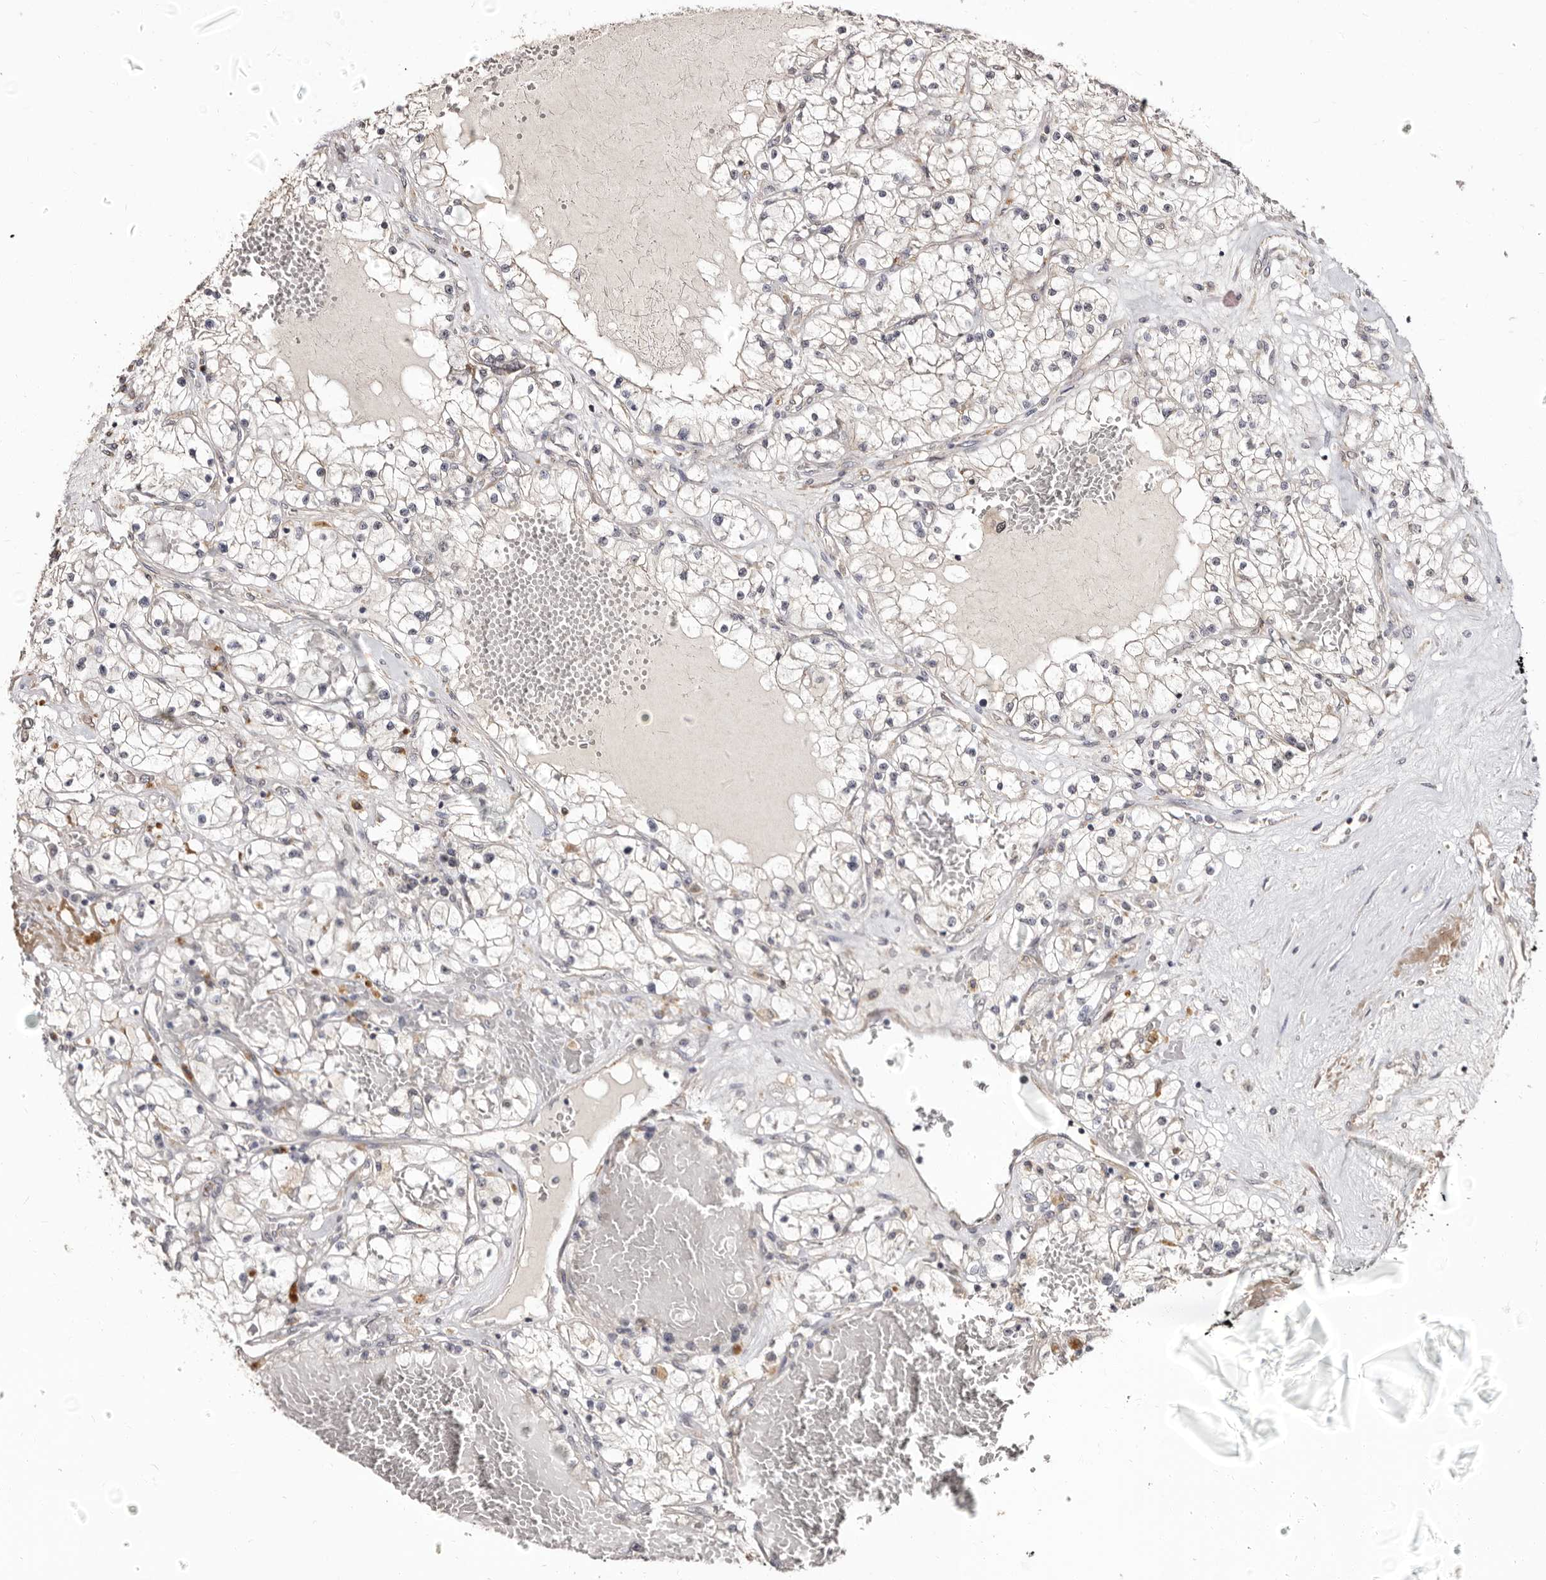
{"staining": {"intensity": "negative", "quantity": "none", "location": "none"}, "tissue": "renal cancer", "cell_type": "Tumor cells", "image_type": "cancer", "snomed": [{"axis": "morphology", "description": "Normal tissue, NOS"}, {"axis": "morphology", "description": "Adenocarcinoma, NOS"}, {"axis": "topography", "description": "Kidney"}], "caption": "Adenocarcinoma (renal) stained for a protein using immunohistochemistry (IHC) shows no staining tumor cells.", "gene": "PTAFR", "patient": {"sex": "male", "age": 68}}